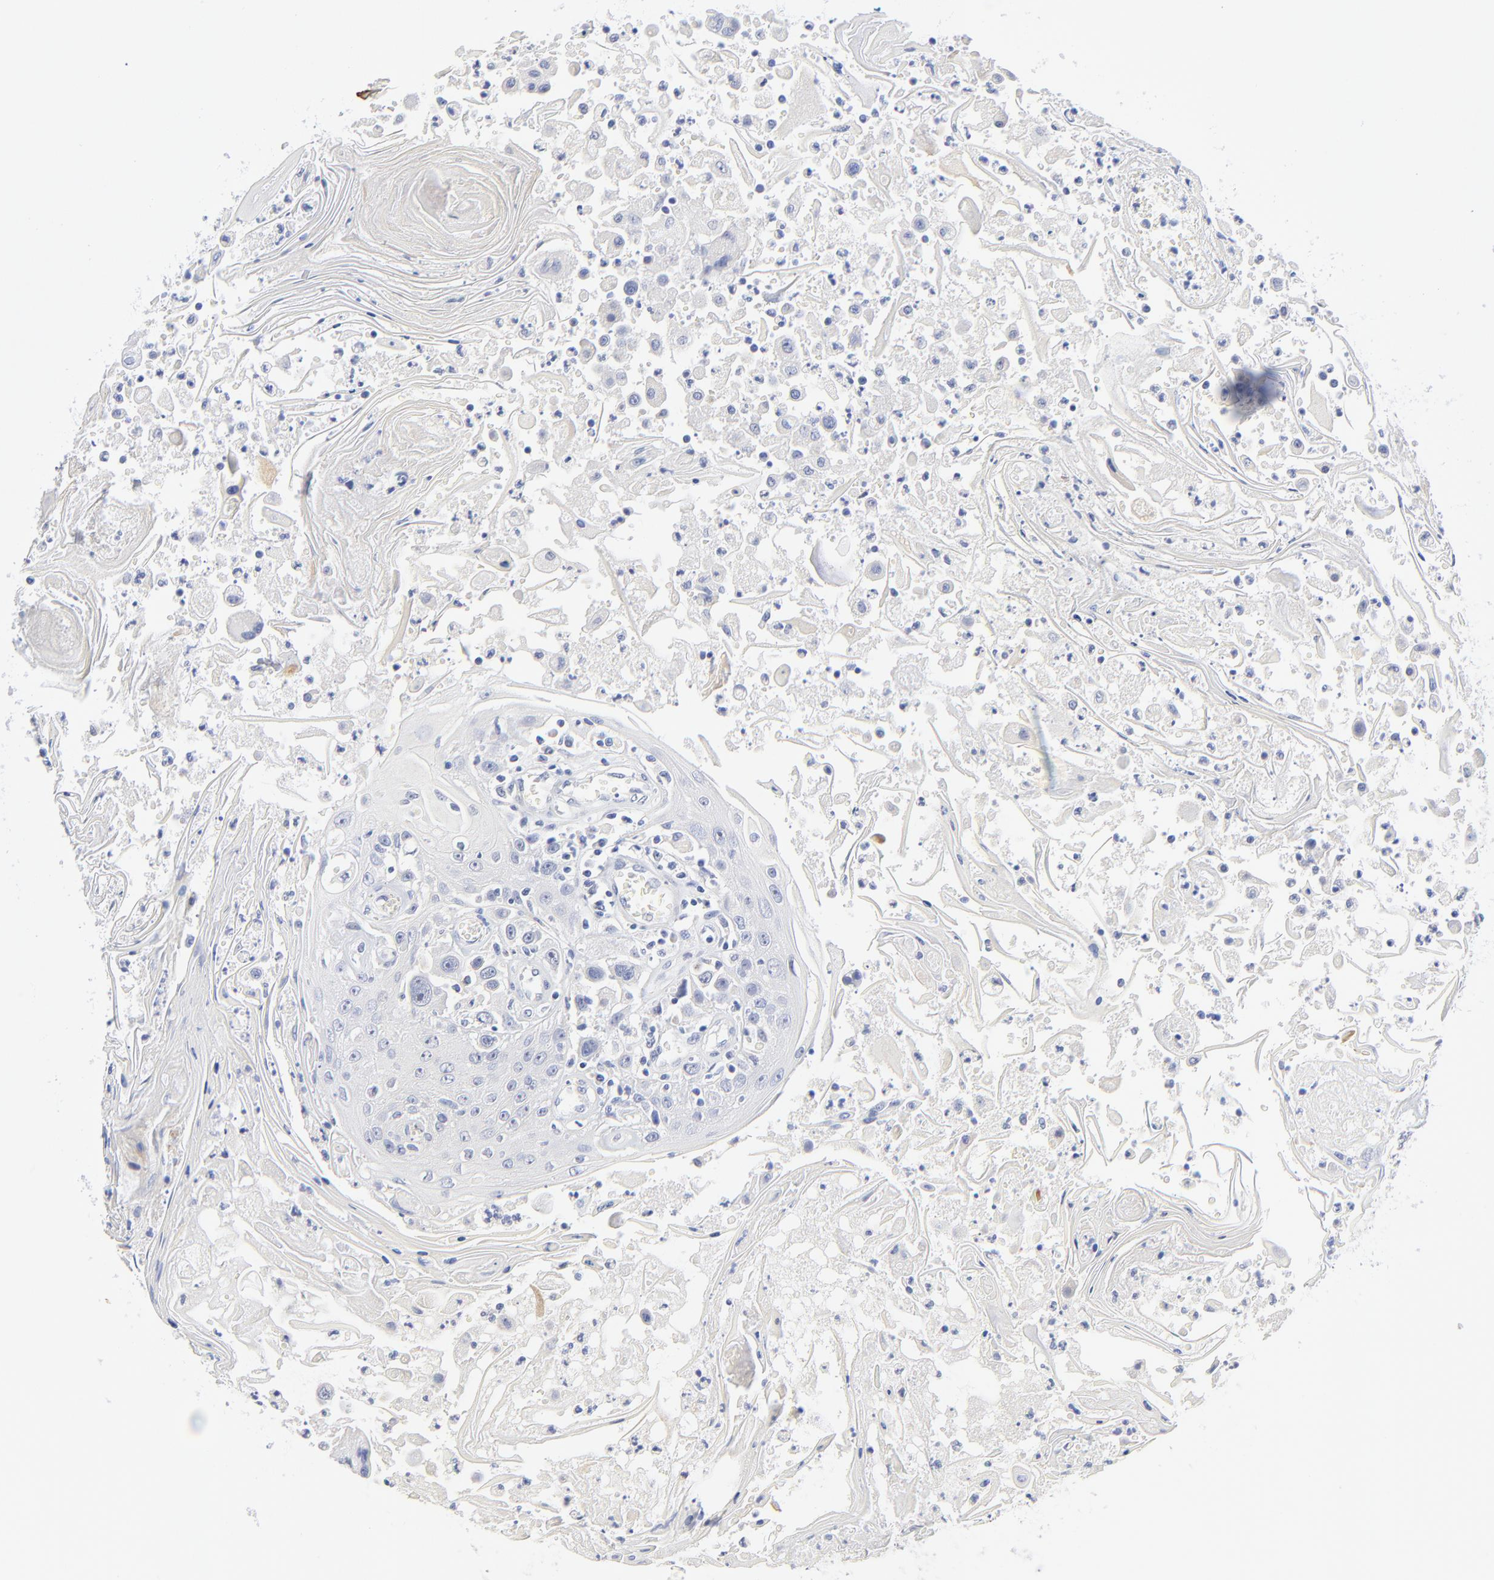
{"staining": {"intensity": "negative", "quantity": "none", "location": "none"}, "tissue": "head and neck cancer", "cell_type": "Tumor cells", "image_type": "cancer", "snomed": [{"axis": "morphology", "description": "Squamous cell carcinoma, NOS"}, {"axis": "topography", "description": "Oral tissue"}, {"axis": "topography", "description": "Head-Neck"}], "caption": "Immunohistochemistry of human head and neck cancer displays no expression in tumor cells.", "gene": "SULT4A1", "patient": {"sex": "female", "age": 76}}